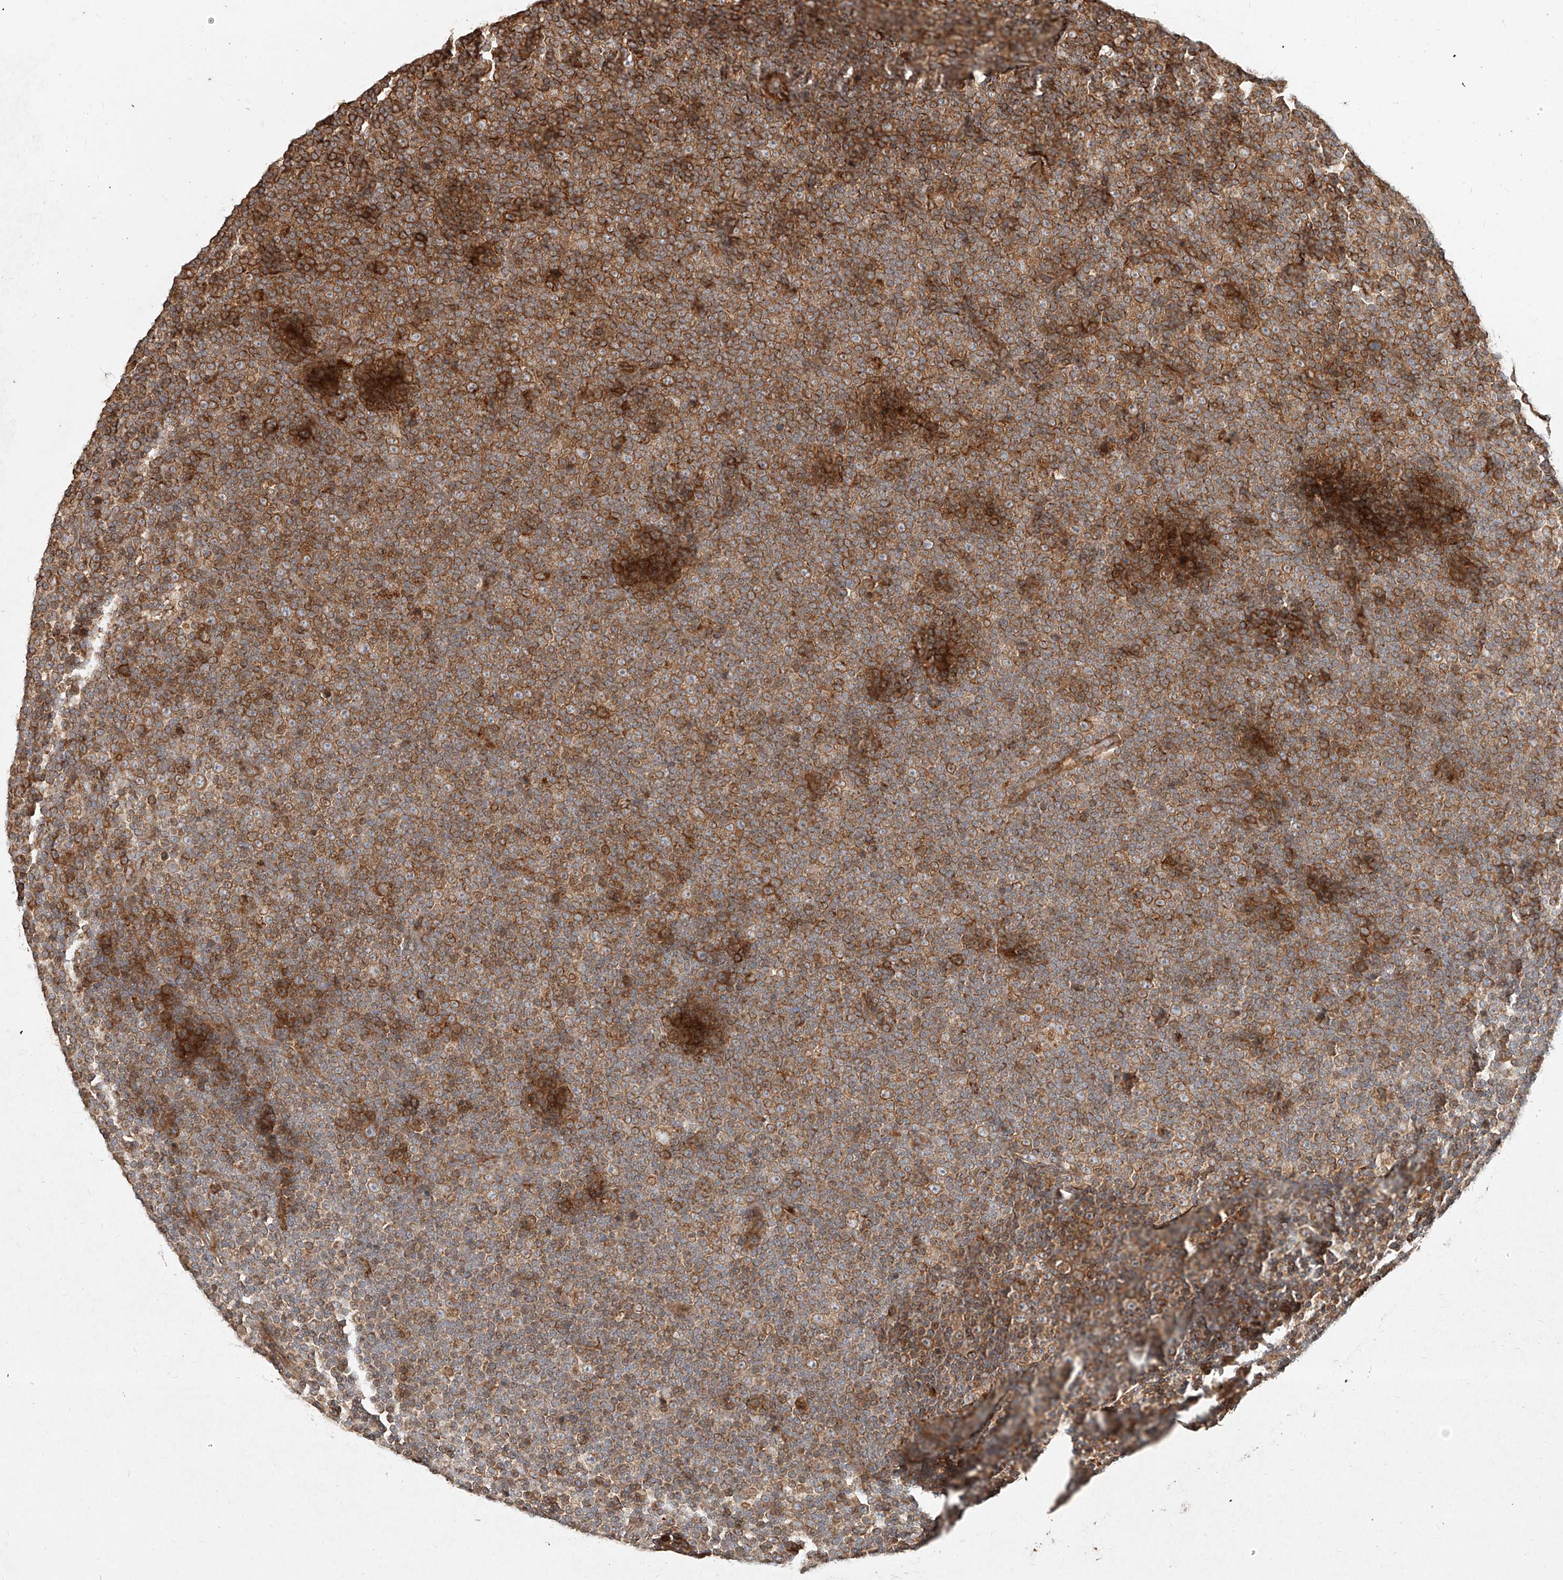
{"staining": {"intensity": "moderate", "quantity": ">75%", "location": "cytoplasmic/membranous"}, "tissue": "lymphoma", "cell_type": "Tumor cells", "image_type": "cancer", "snomed": [{"axis": "morphology", "description": "Malignant lymphoma, non-Hodgkin's type, Low grade"}, {"axis": "topography", "description": "Lymph node"}], "caption": "Protein staining exhibits moderate cytoplasmic/membranous staining in approximately >75% of tumor cells in lymphoma.", "gene": "EFNB1", "patient": {"sex": "female", "age": 67}}